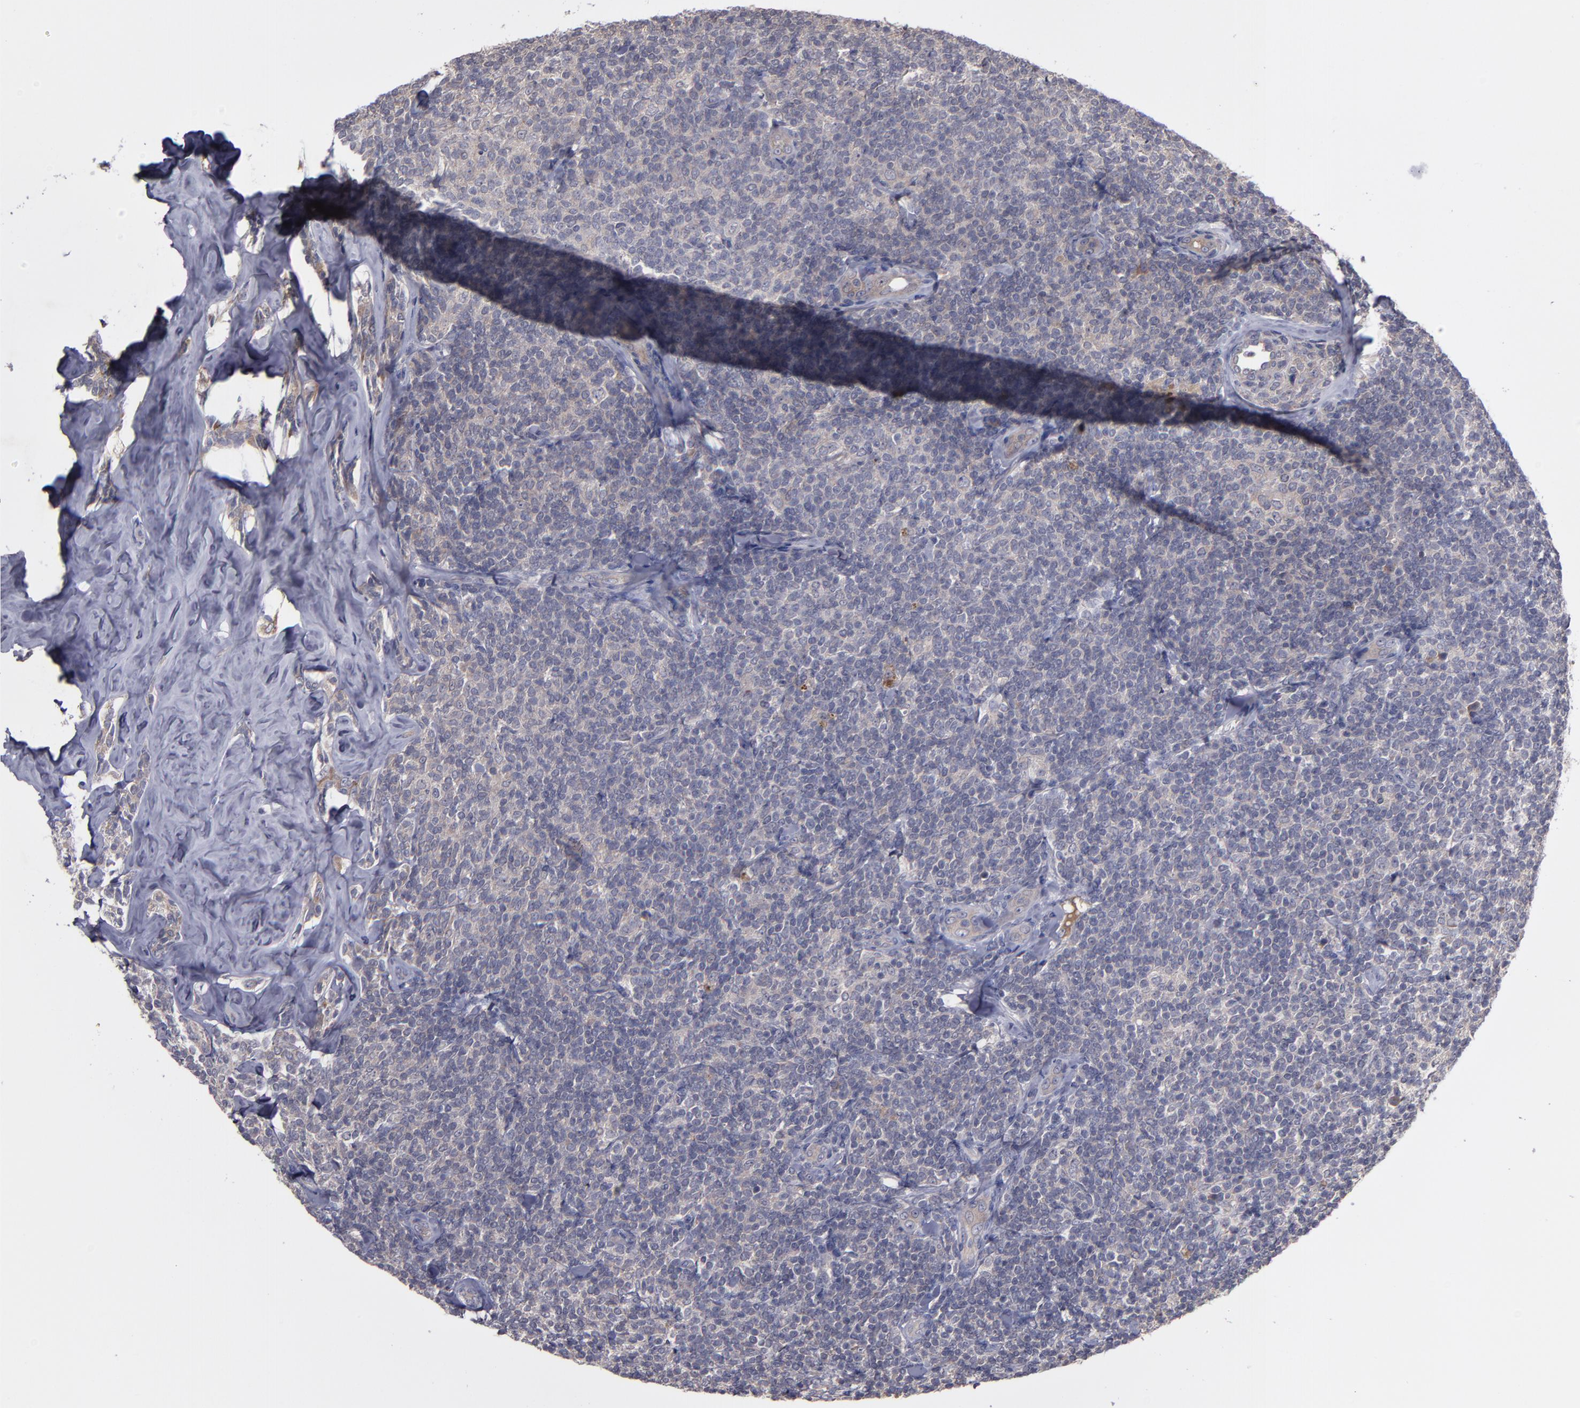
{"staining": {"intensity": "weak", "quantity": "<25%", "location": "cytoplasmic/membranous"}, "tissue": "lymphoma", "cell_type": "Tumor cells", "image_type": "cancer", "snomed": [{"axis": "morphology", "description": "Malignant lymphoma, non-Hodgkin's type, Low grade"}, {"axis": "topography", "description": "Lymph node"}], "caption": "IHC micrograph of low-grade malignant lymphoma, non-Hodgkin's type stained for a protein (brown), which shows no positivity in tumor cells. The staining is performed using DAB (3,3'-diaminobenzidine) brown chromogen with nuclei counter-stained in using hematoxylin.", "gene": "MMP11", "patient": {"sex": "female", "age": 56}}